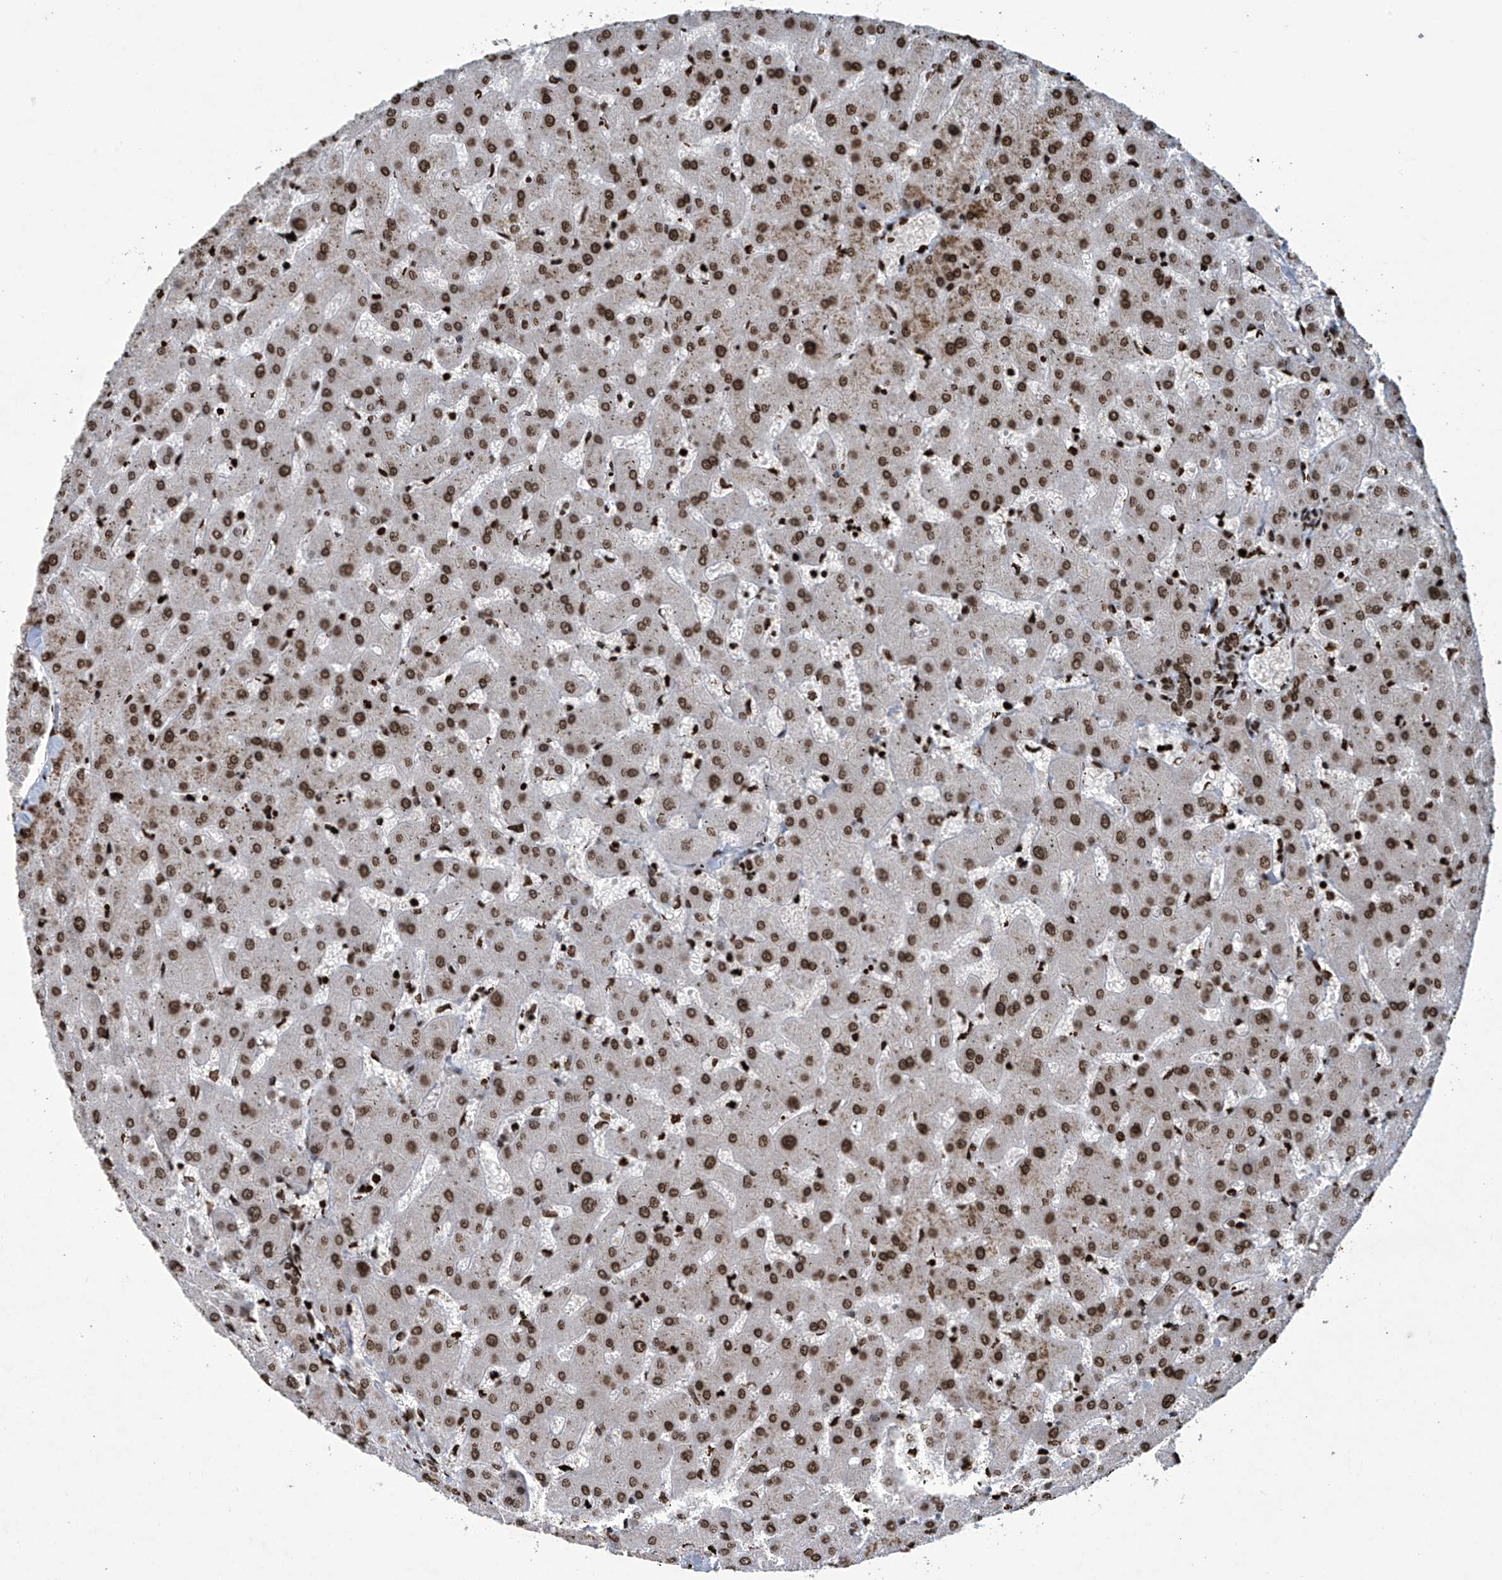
{"staining": {"intensity": "moderate", "quantity": ">75%", "location": "nuclear"}, "tissue": "liver", "cell_type": "Cholangiocytes", "image_type": "normal", "snomed": [{"axis": "morphology", "description": "Normal tissue, NOS"}, {"axis": "topography", "description": "Liver"}], "caption": "Benign liver reveals moderate nuclear expression in about >75% of cholangiocytes, visualized by immunohistochemistry. (Stains: DAB in brown, nuclei in blue, Microscopy: brightfield microscopy at high magnification).", "gene": "H4C16", "patient": {"sex": "female", "age": 63}}